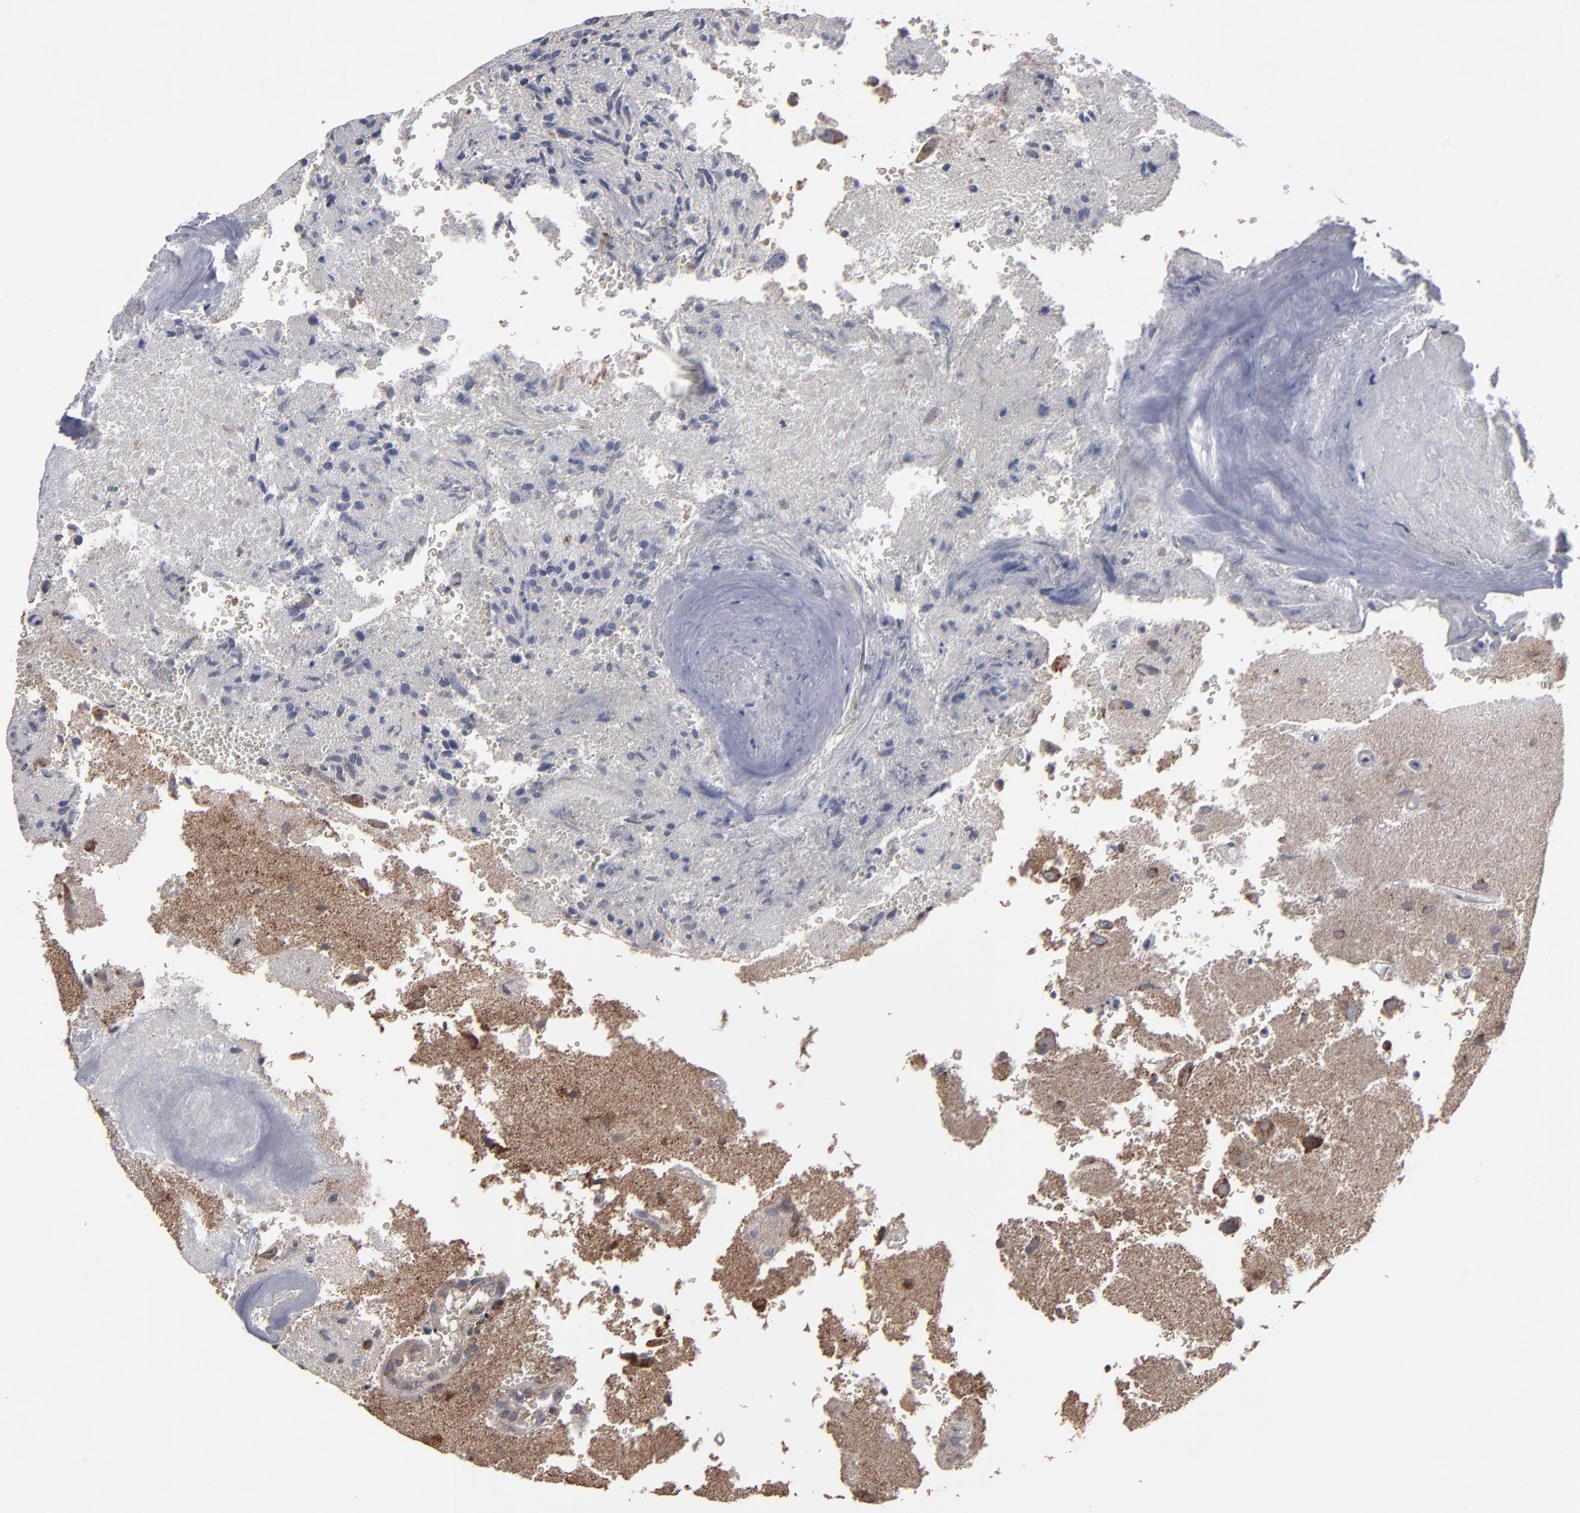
{"staining": {"intensity": "moderate", "quantity": "25%-75%", "location": "cytoplasmic/membranous"}, "tissue": "glioma", "cell_type": "Tumor cells", "image_type": "cancer", "snomed": [{"axis": "morphology", "description": "Normal tissue, NOS"}, {"axis": "morphology", "description": "Glioma, malignant, High grade"}, {"axis": "topography", "description": "Cerebral cortex"}], "caption": "Glioma tissue displays moderate cytoplasmic/membranous staining in about 25%-75% of tumor cells The staining was performed using DAB (3,3'-diaminobenzidine) to visualize the protein expression in brown, while the nuclei were stained in blue with hematoxylin (Magnification: 20x).", "gene": "SLC22A17", "patient": {"sex": "male", "age": 75}}